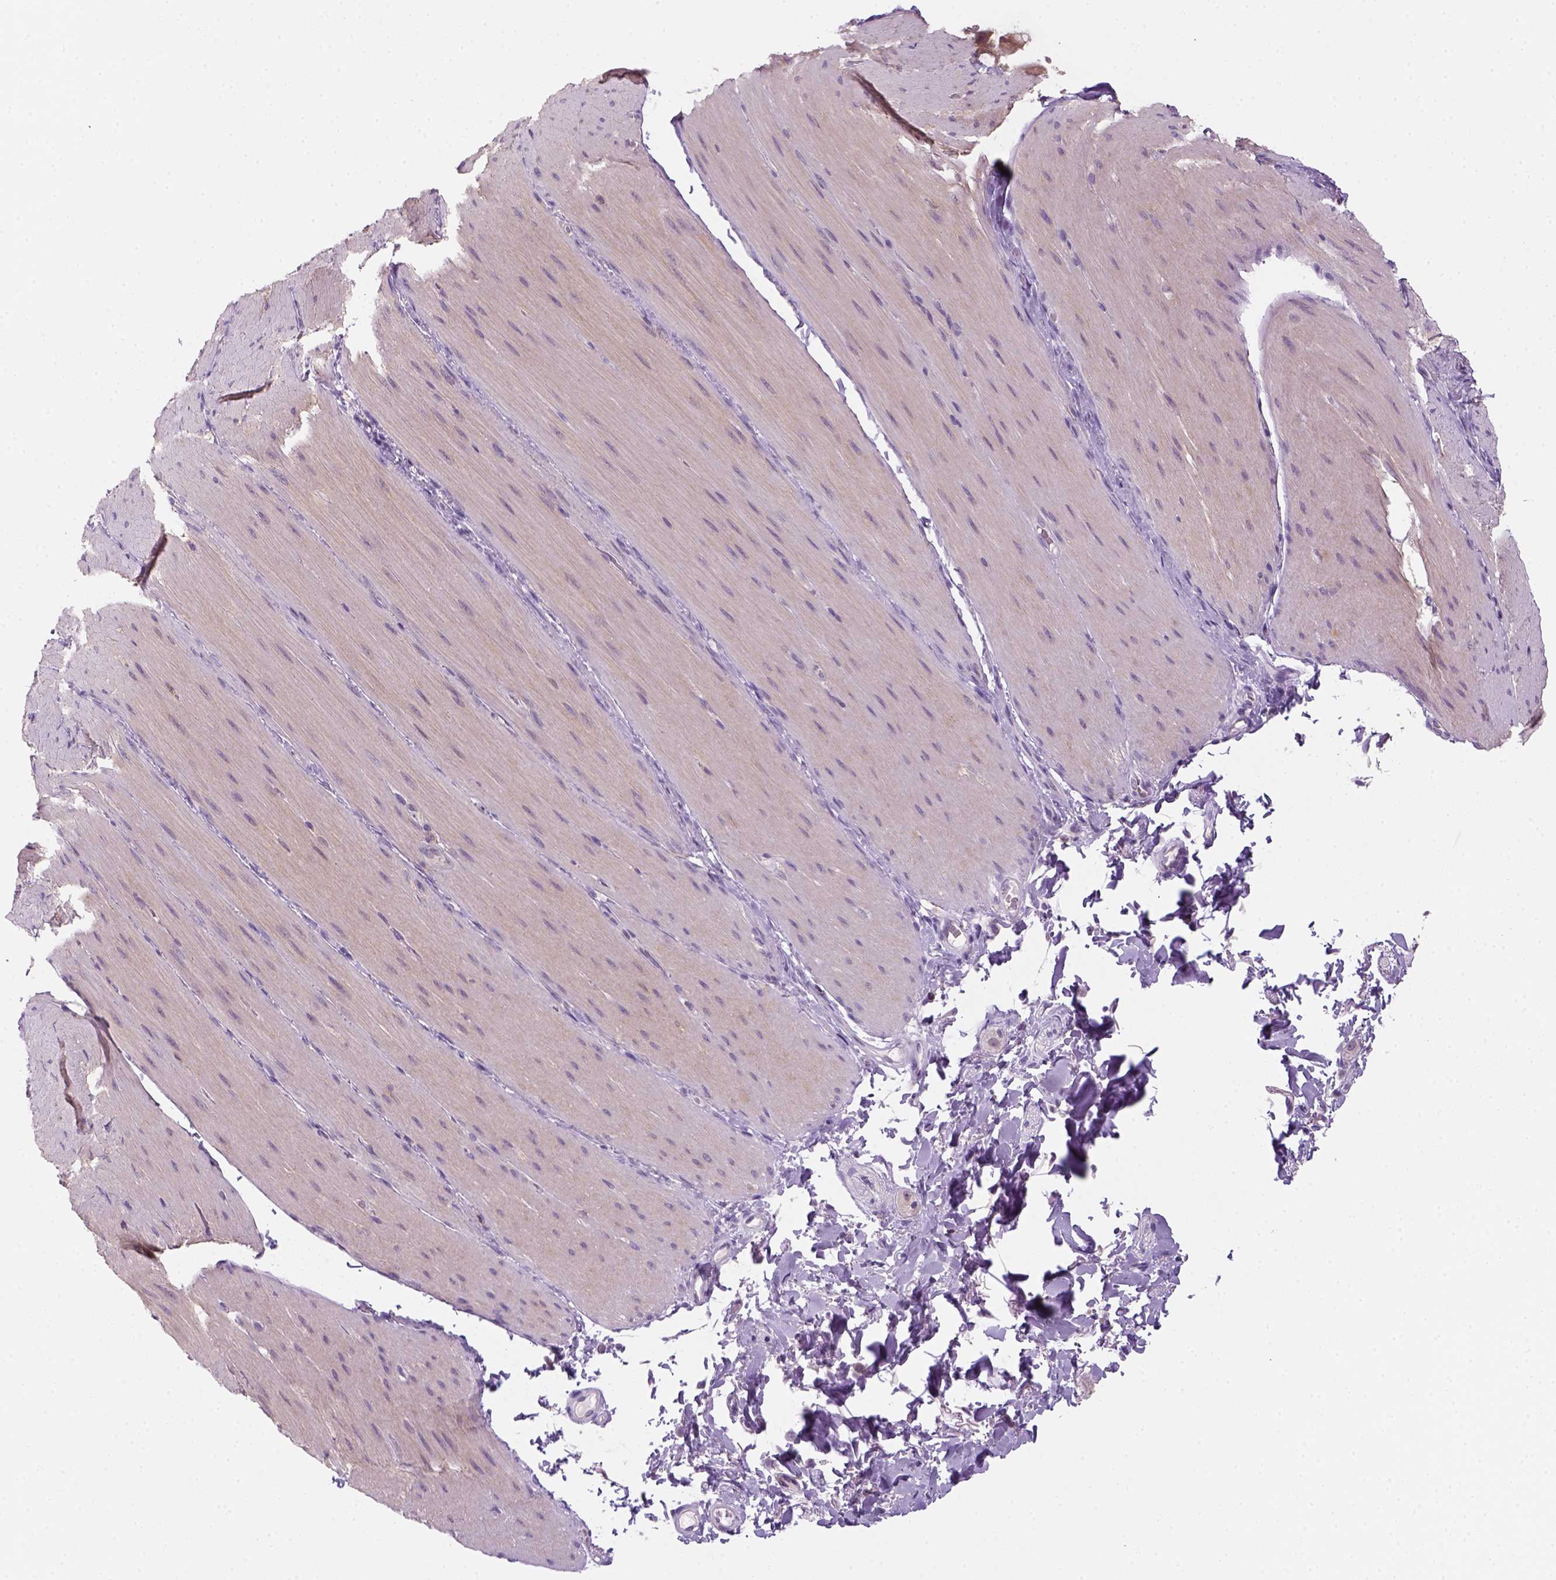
{"staining": {"intensity": "negative", "quantity": "none", "location": "none"}, "tissue": "smooth muscle", "cell_type": "Smooth muscle cells", "image_type": "normal", "snomed": [{"axis": "morphology", "description": "Normal tissue, NOS"}, {"axis": "topography", "description": "Smooth muscle"}, {"axis": "topography", "description": "Colon"}], "caption": "A micrograph of human smooth muscle is negative for staining in smooth muscle cells. (DAB (3,3'-diaminobenzidine) immunohistochemistry with hematoxylin counter stain).", "gene": "GOT1", "patient": {"sex": "male", "age": 73}}